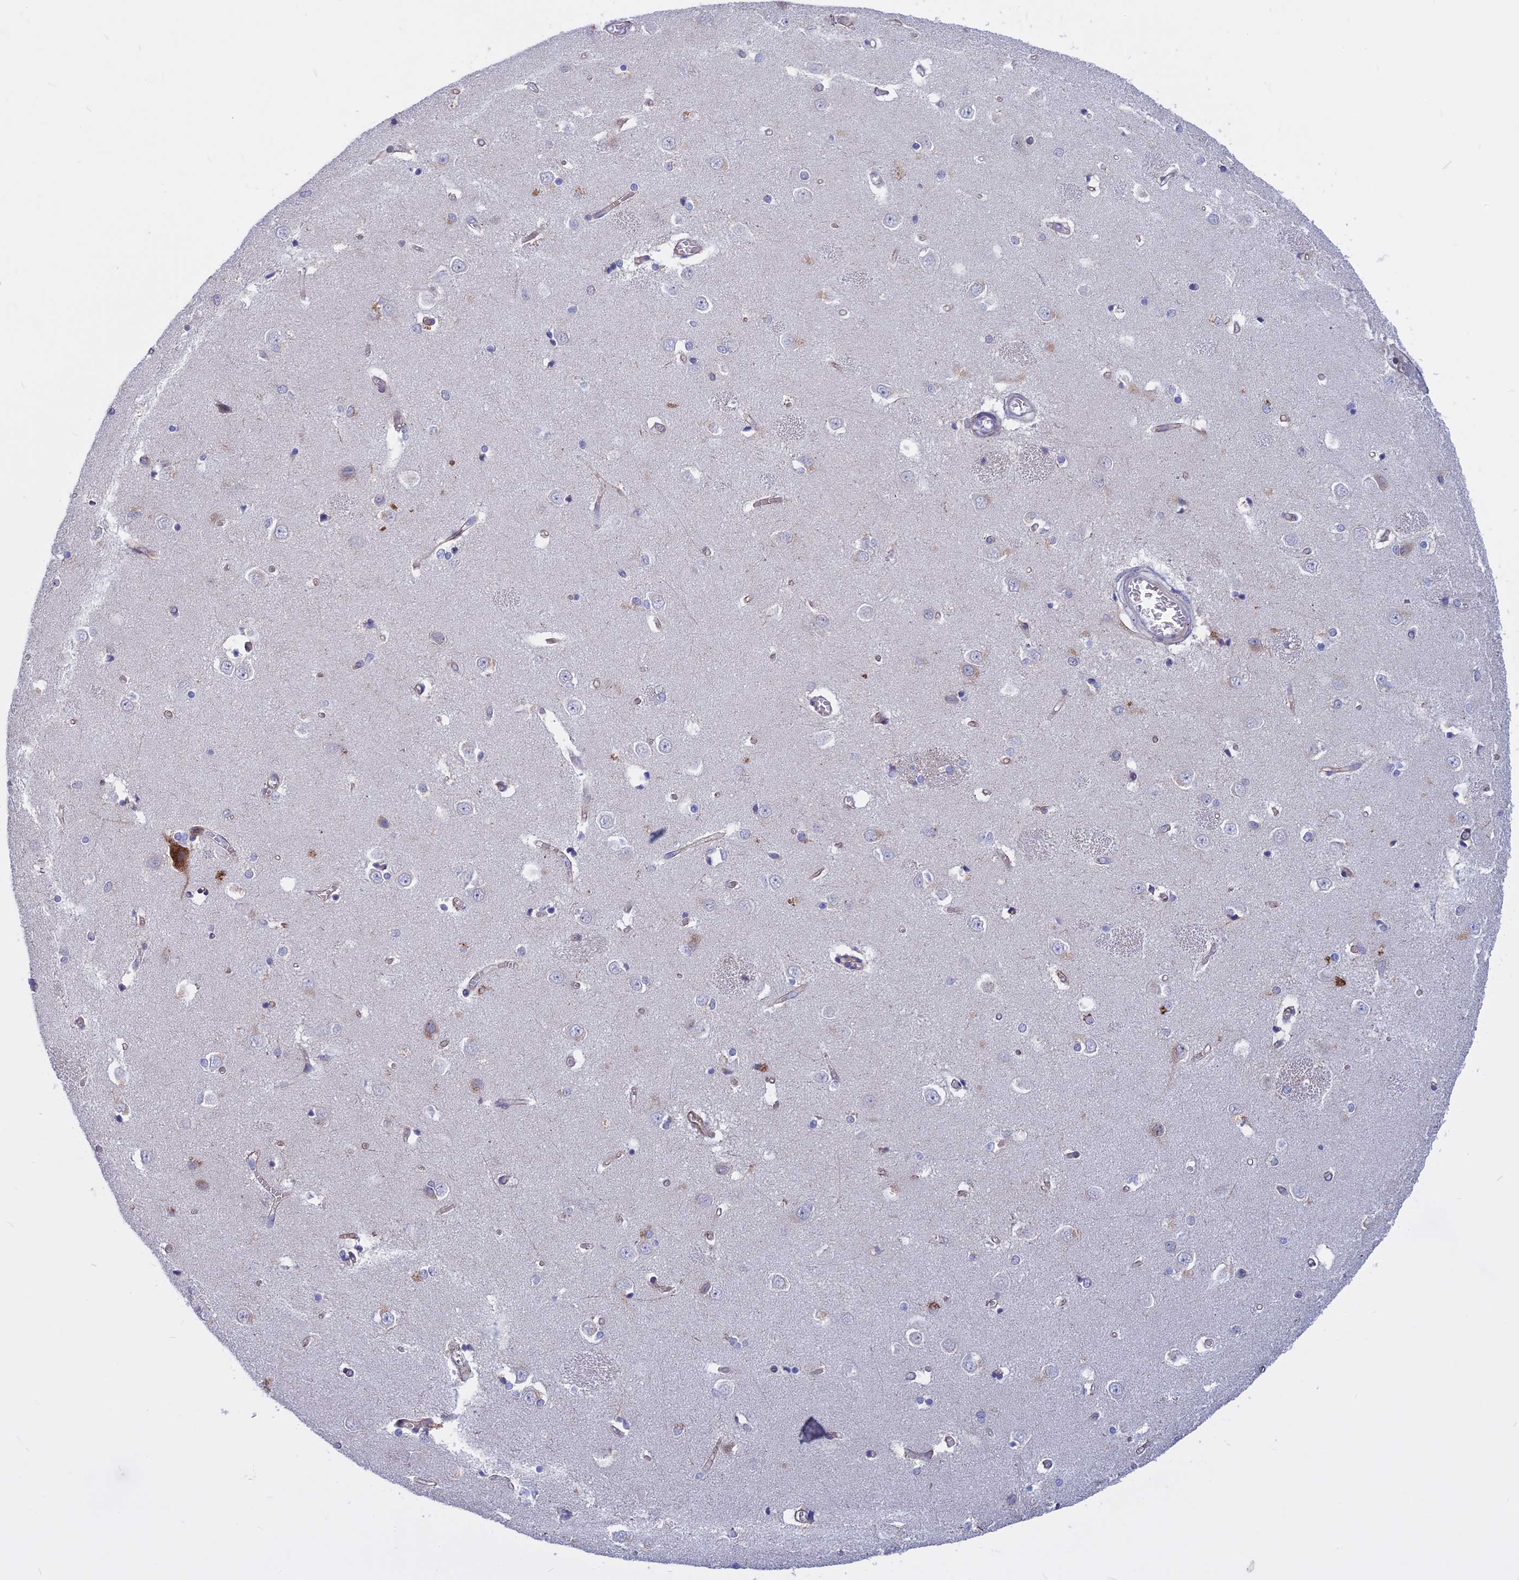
{"staining": {"intensity": "negative", "quantity": "none", "location": "none"}, "tissue": "caudate", "cell_type": "Glial cells", "image_type": "normal", "snomed": [{"axis": "morphology", "description": "Normal tissue, NOS"}, {"axis": "topography", "description": "Lateral ventricle wall"}], "caption": "This photomicrograph is of unremarkable caudate stained with immunohistochemistry (IHC) to label a protein in brown with the nuclei are counter-stained blue. There is no expression in glial cells.", "gene": "SLC2A6", "patient": {"sex": "male", "age": 37}}